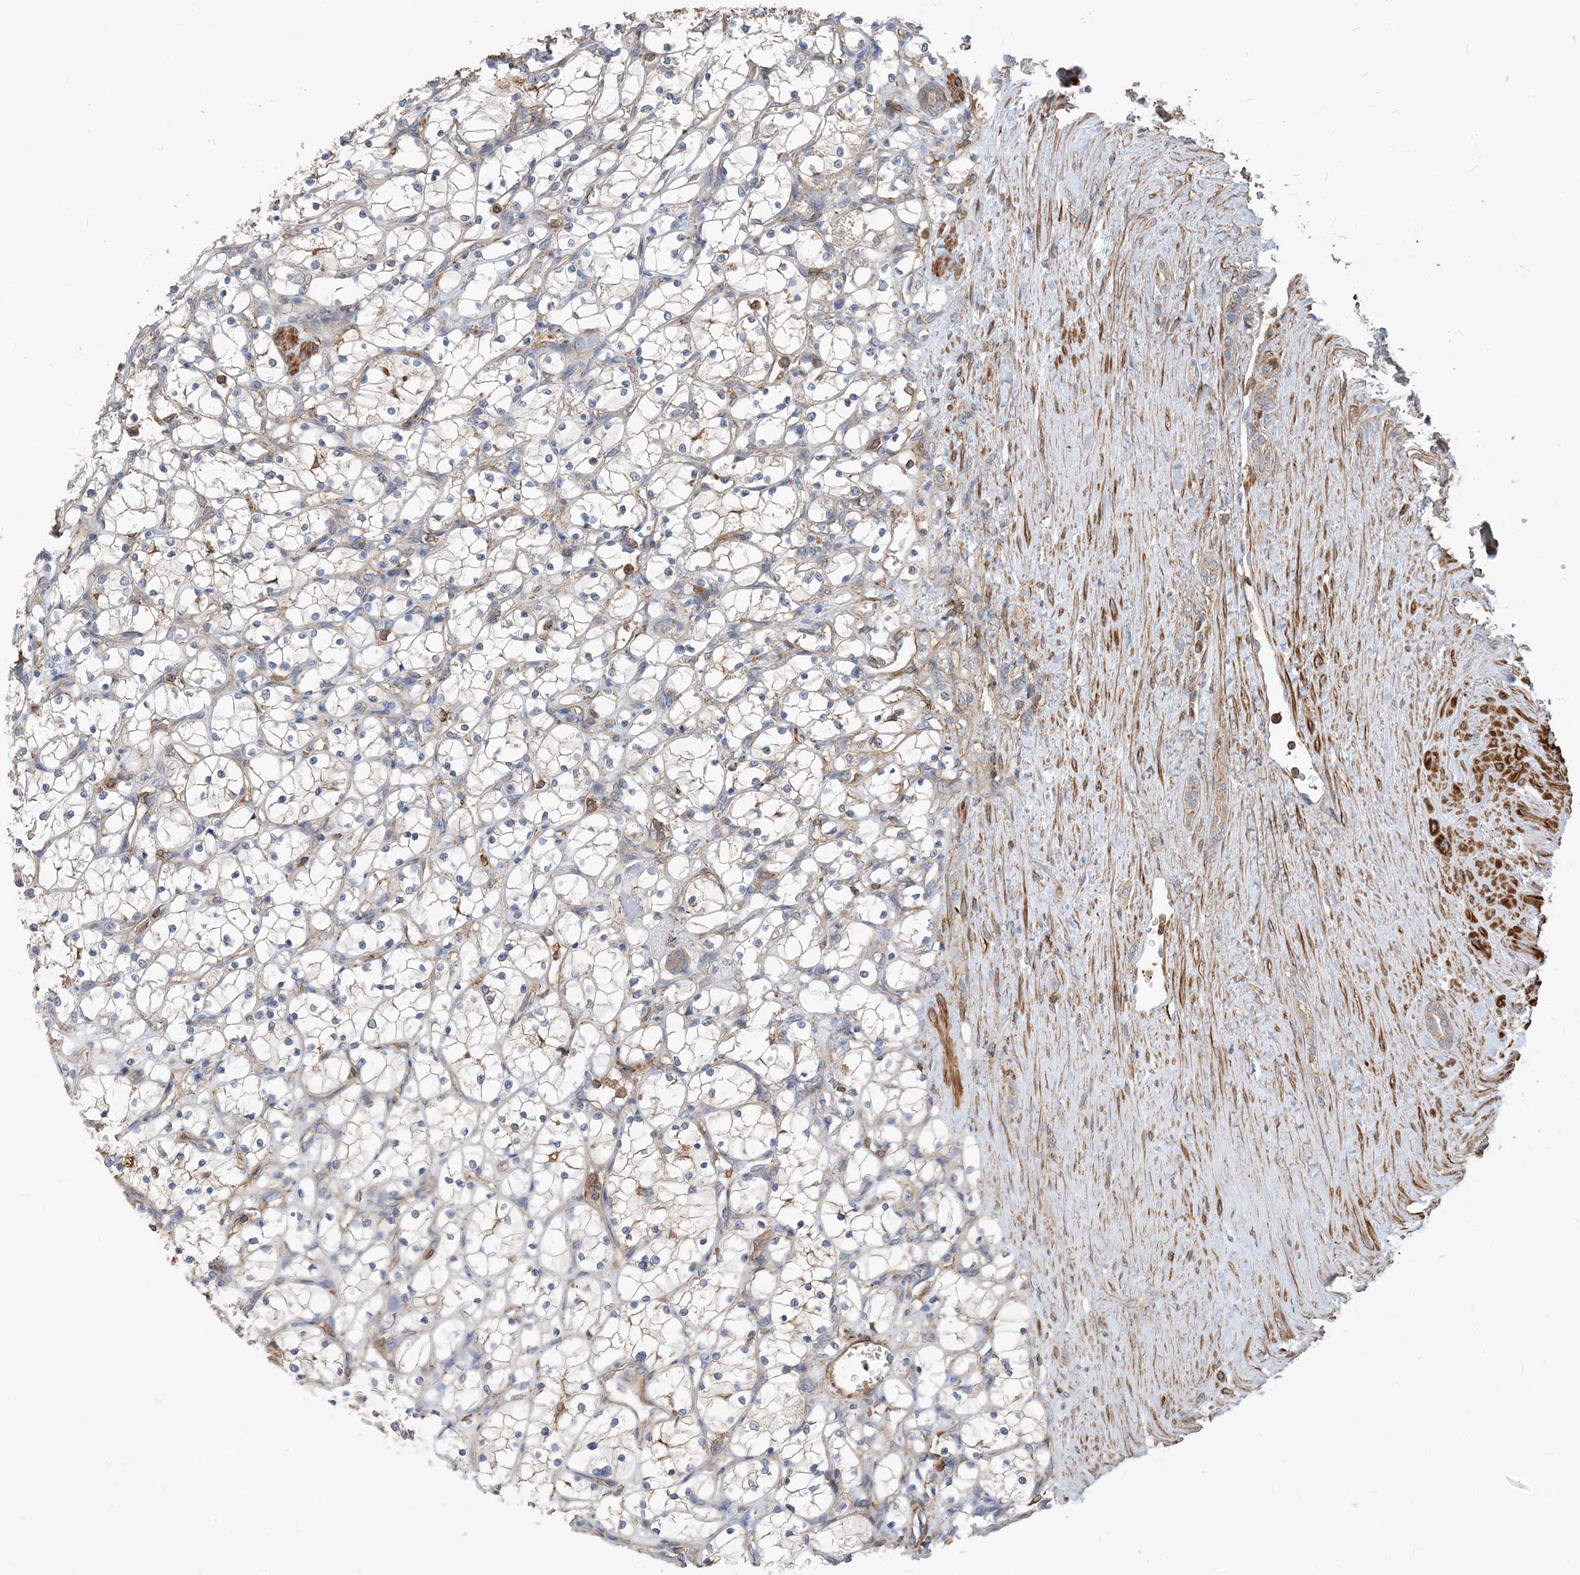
{"staining": {"intensity": "moderate", "quantity": "<25%", "location": "cytoplasmic/membranous"}, "tissue": "renal cancer", "cell_type": "Tumor cells", "image_type": "cancer", "snomed": [{"axis": "morphology", "description": "Adenocarcinoma, NOS"}, {"axis": "topography", "description": "Kidney"}], "caption": "An immunohistochemistry image of neoplastic tissue is shown. Protein staining in brown highlights moderate cytoplasmic/membranous positivity in renal cancer within tumor cells.", "gene": "PARVG", "patient": {"sex": "female", "age": 69}}